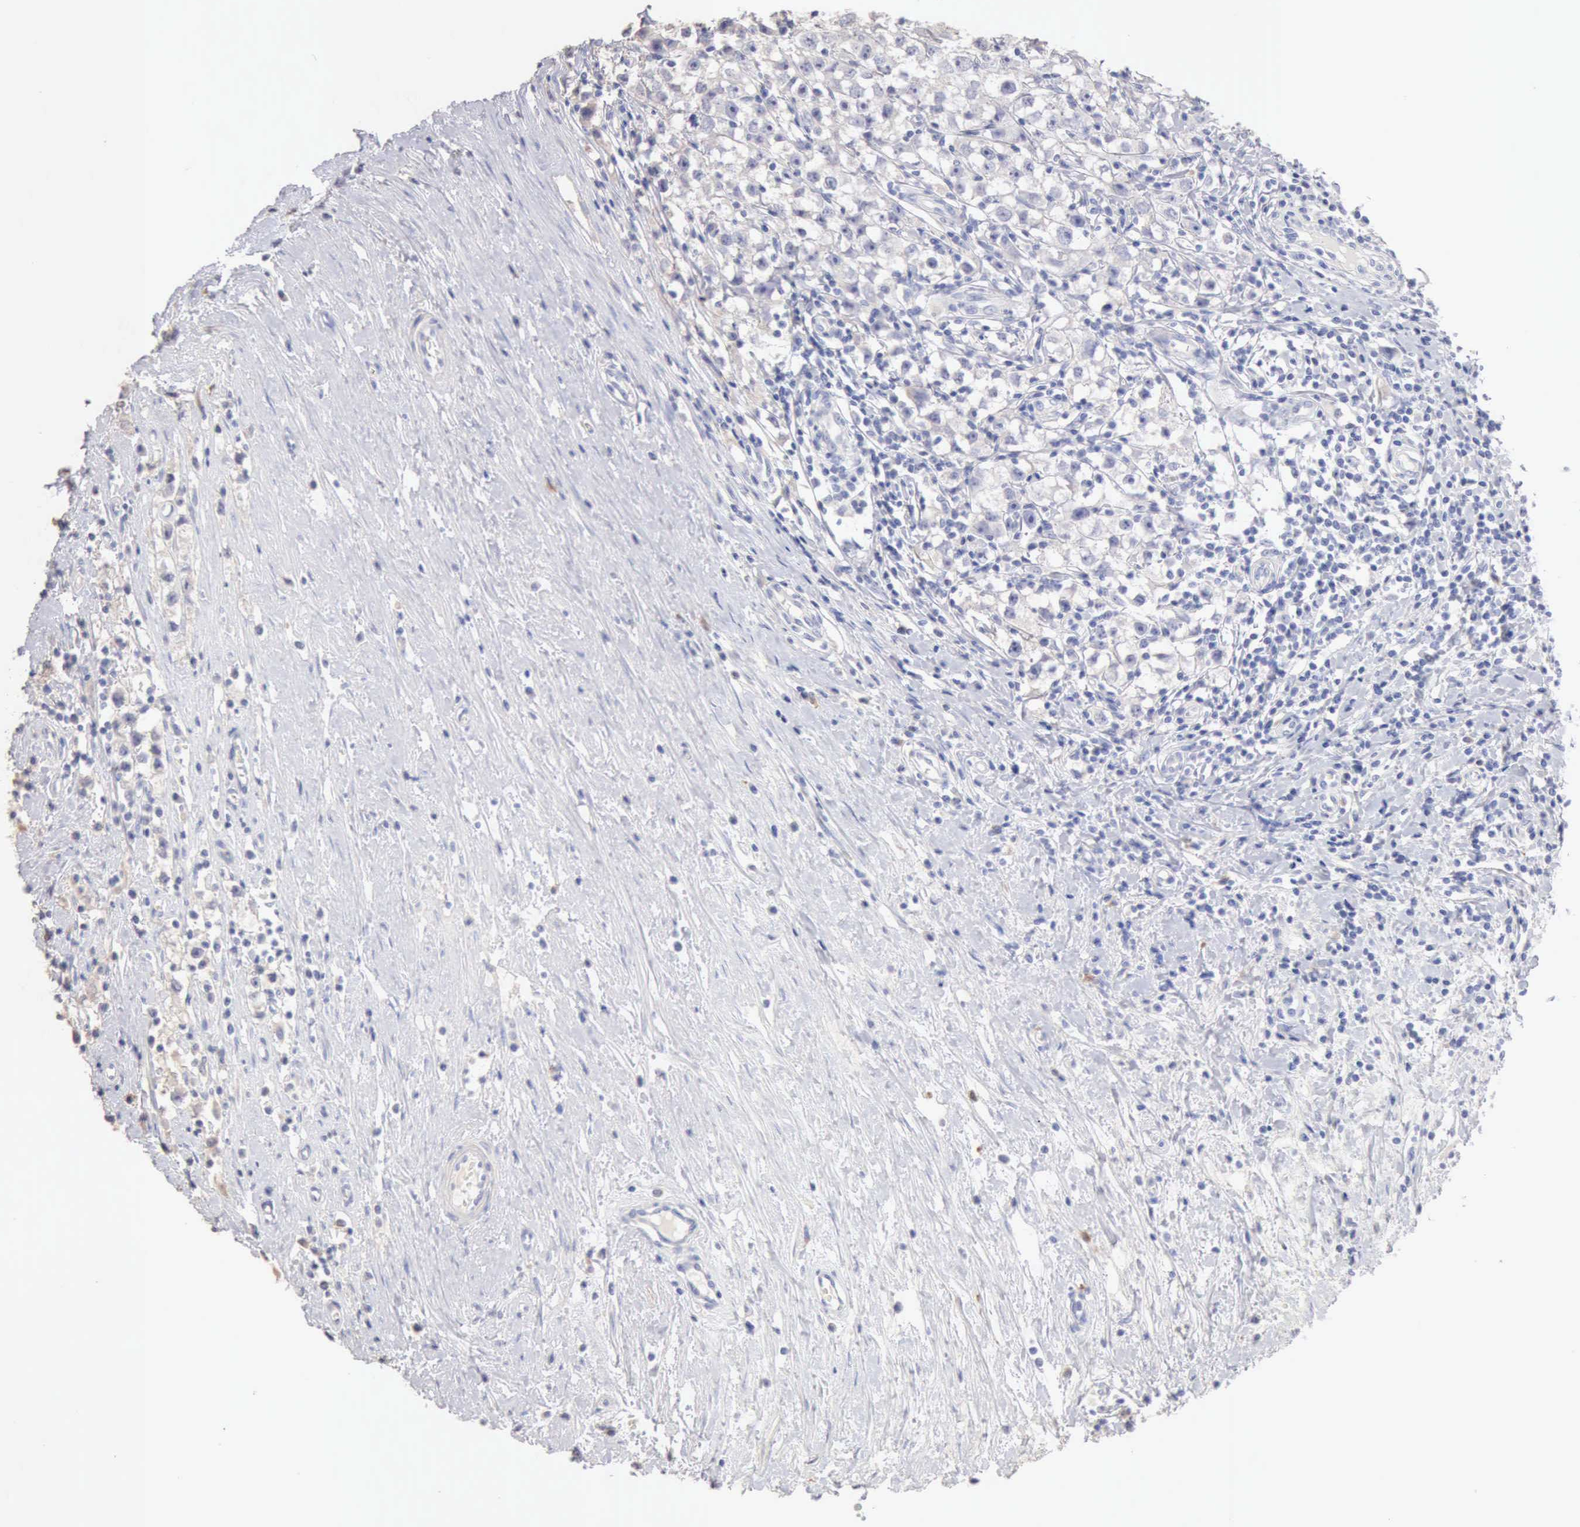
{"staining": {"intensity": "negative", "quantity": "none", "location": "none"}, "tissue": "testis cancer", "cell_type": "Tumor cells", "image_type": "cancer", "snomed": [{"axis": "morphology", "description": "Seminoma, NOS"}, {"axis": "topography", "description": "Testis"}], "caption": "This is a histopathology image of immunohistochemistry (IHC) staining of testis cancer, which shows no staining in tumor cells. (DAB (3,3'-diaminobenzidine) IHC, high magnification).", "gene": "KRT6B", "patient": {"sex": "male", "age": 35}}